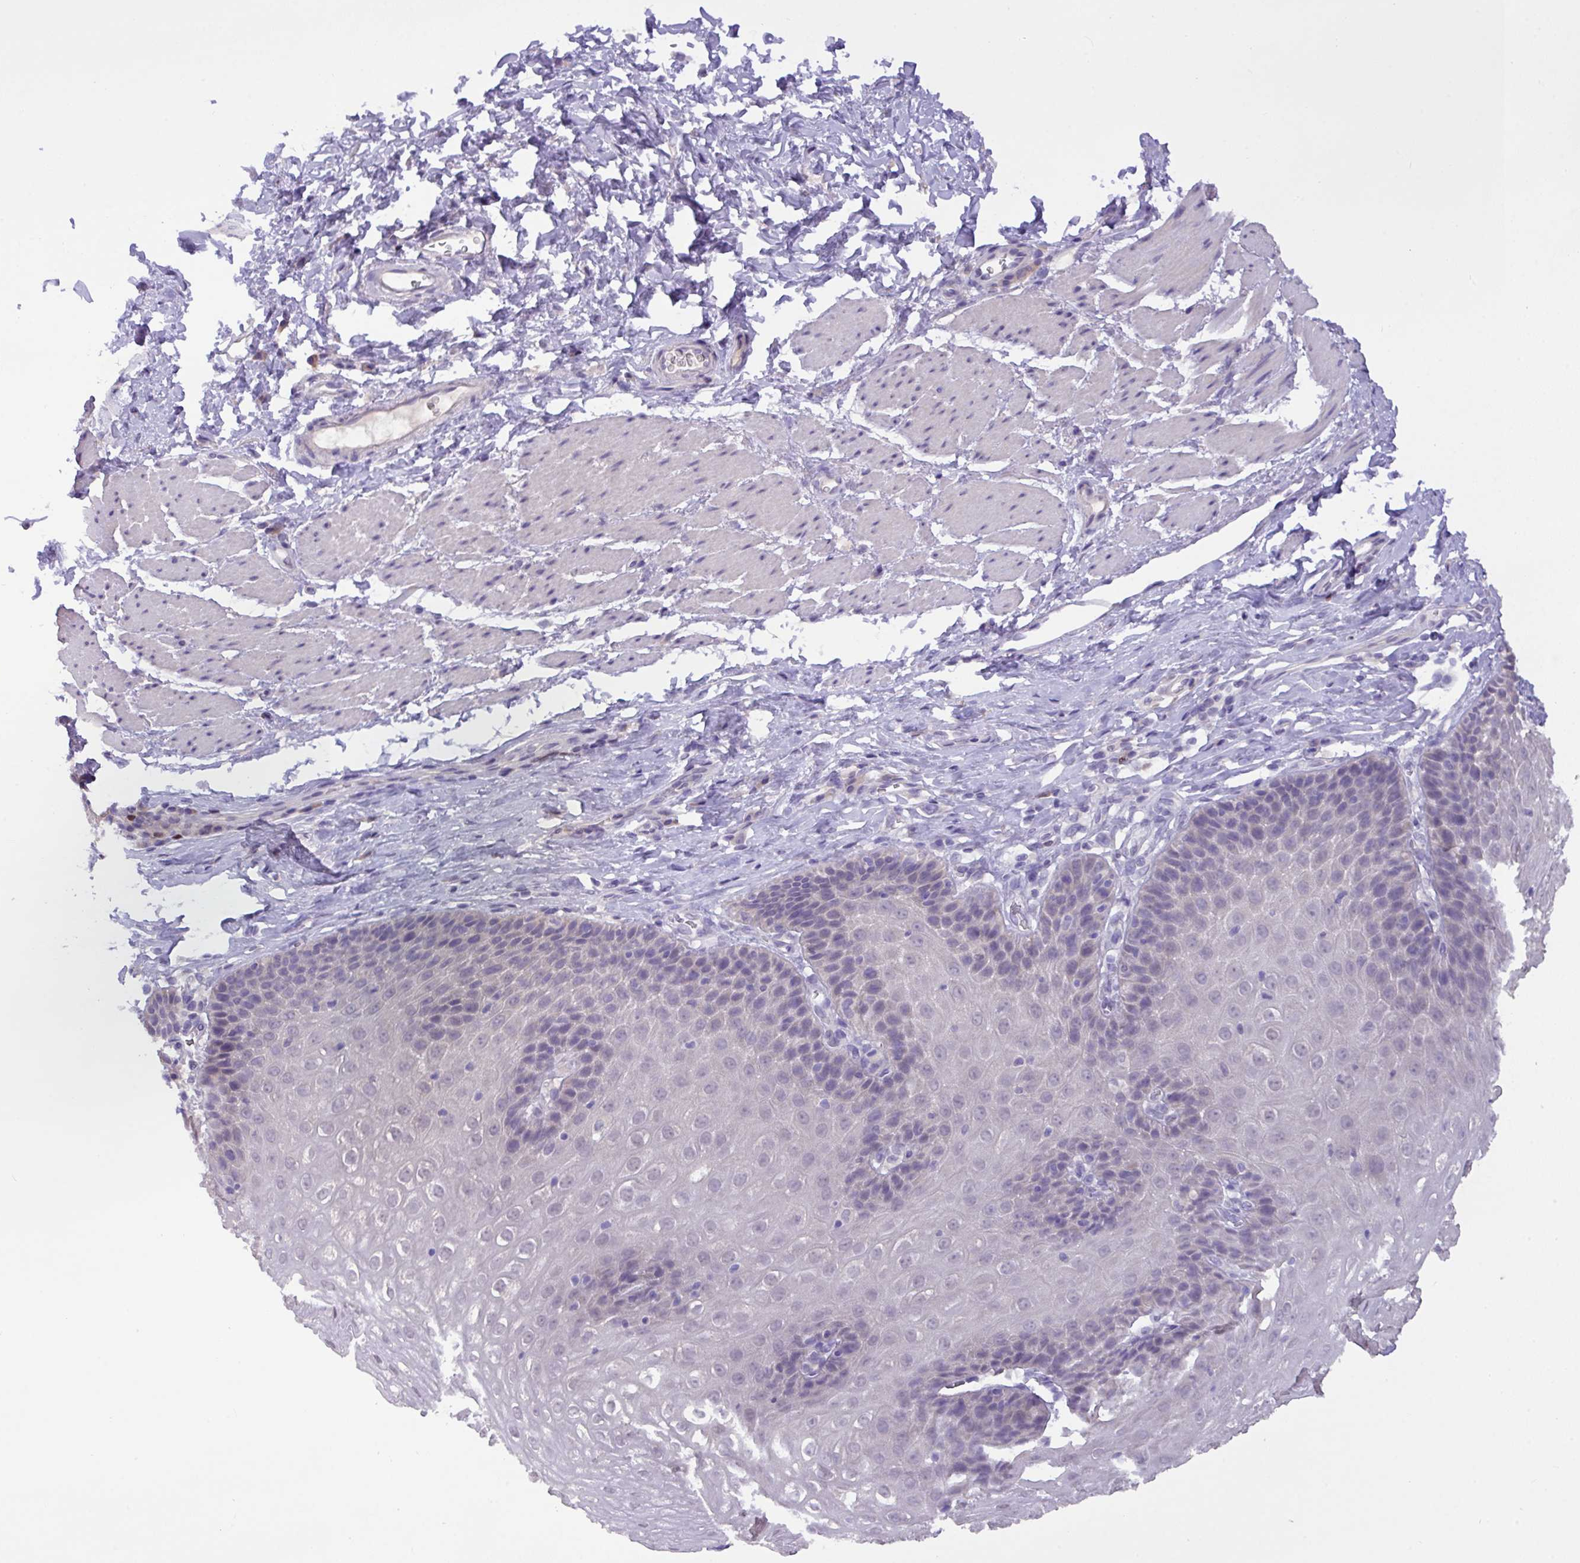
{"staining": {"intensity": "negative", "quantity": "none", "location": "none"}, "tissue": "esophagus", "cell_type": "Squamous epithelial cells", "image_type": "normal", "snomed": [{"axis": "morphology", "description": "Normal tissue, NOS"}, {"axis": "topography", "description": "Esophagus"}], "caption": "Immunohistochemical staining of benign human esophagus reveals no significant staining in squamous epithelial cells.", "gene": "PAX8", "patient": {"sex": "female", "age": 61}}